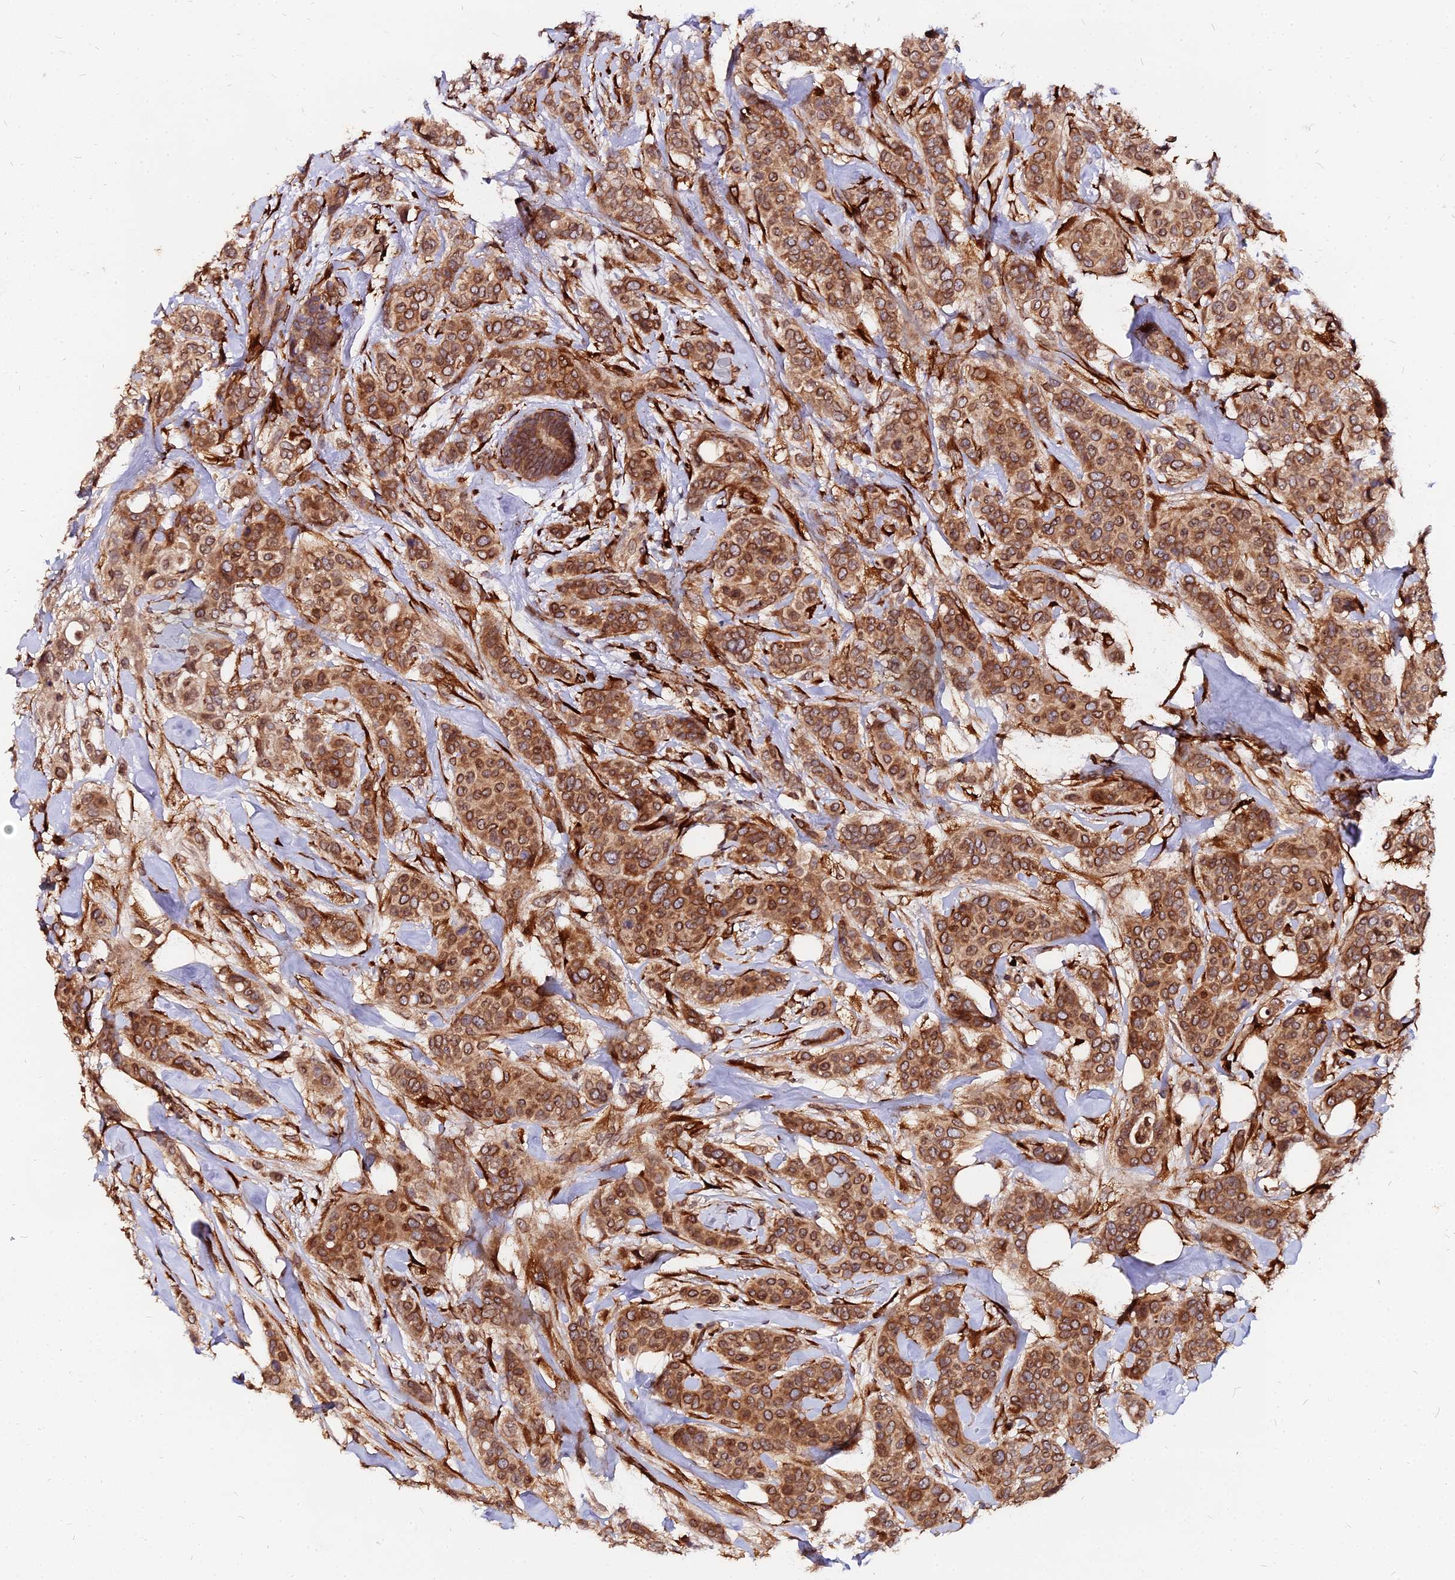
{"staining": {"intensity": "strong", "quantity": ">75%", "location": "cytoplasmic/membranous"}, "tissue": "breast cancer", "cell_type": "Tumor cells", "image_type": "cancer", "snomed": [{"axis": "morphology", "description": "Lobular carcinoma"}, {"axis": "topography", "description": "Breast"}], "caption": "Immunohistochemical staining of breast cancer reveals high levels of strong cytoplasmic/membranous staining in approximately >75% of tumor cells.", "gene": "PDE4D", "patient": {"sex": "female", "age": 51}}